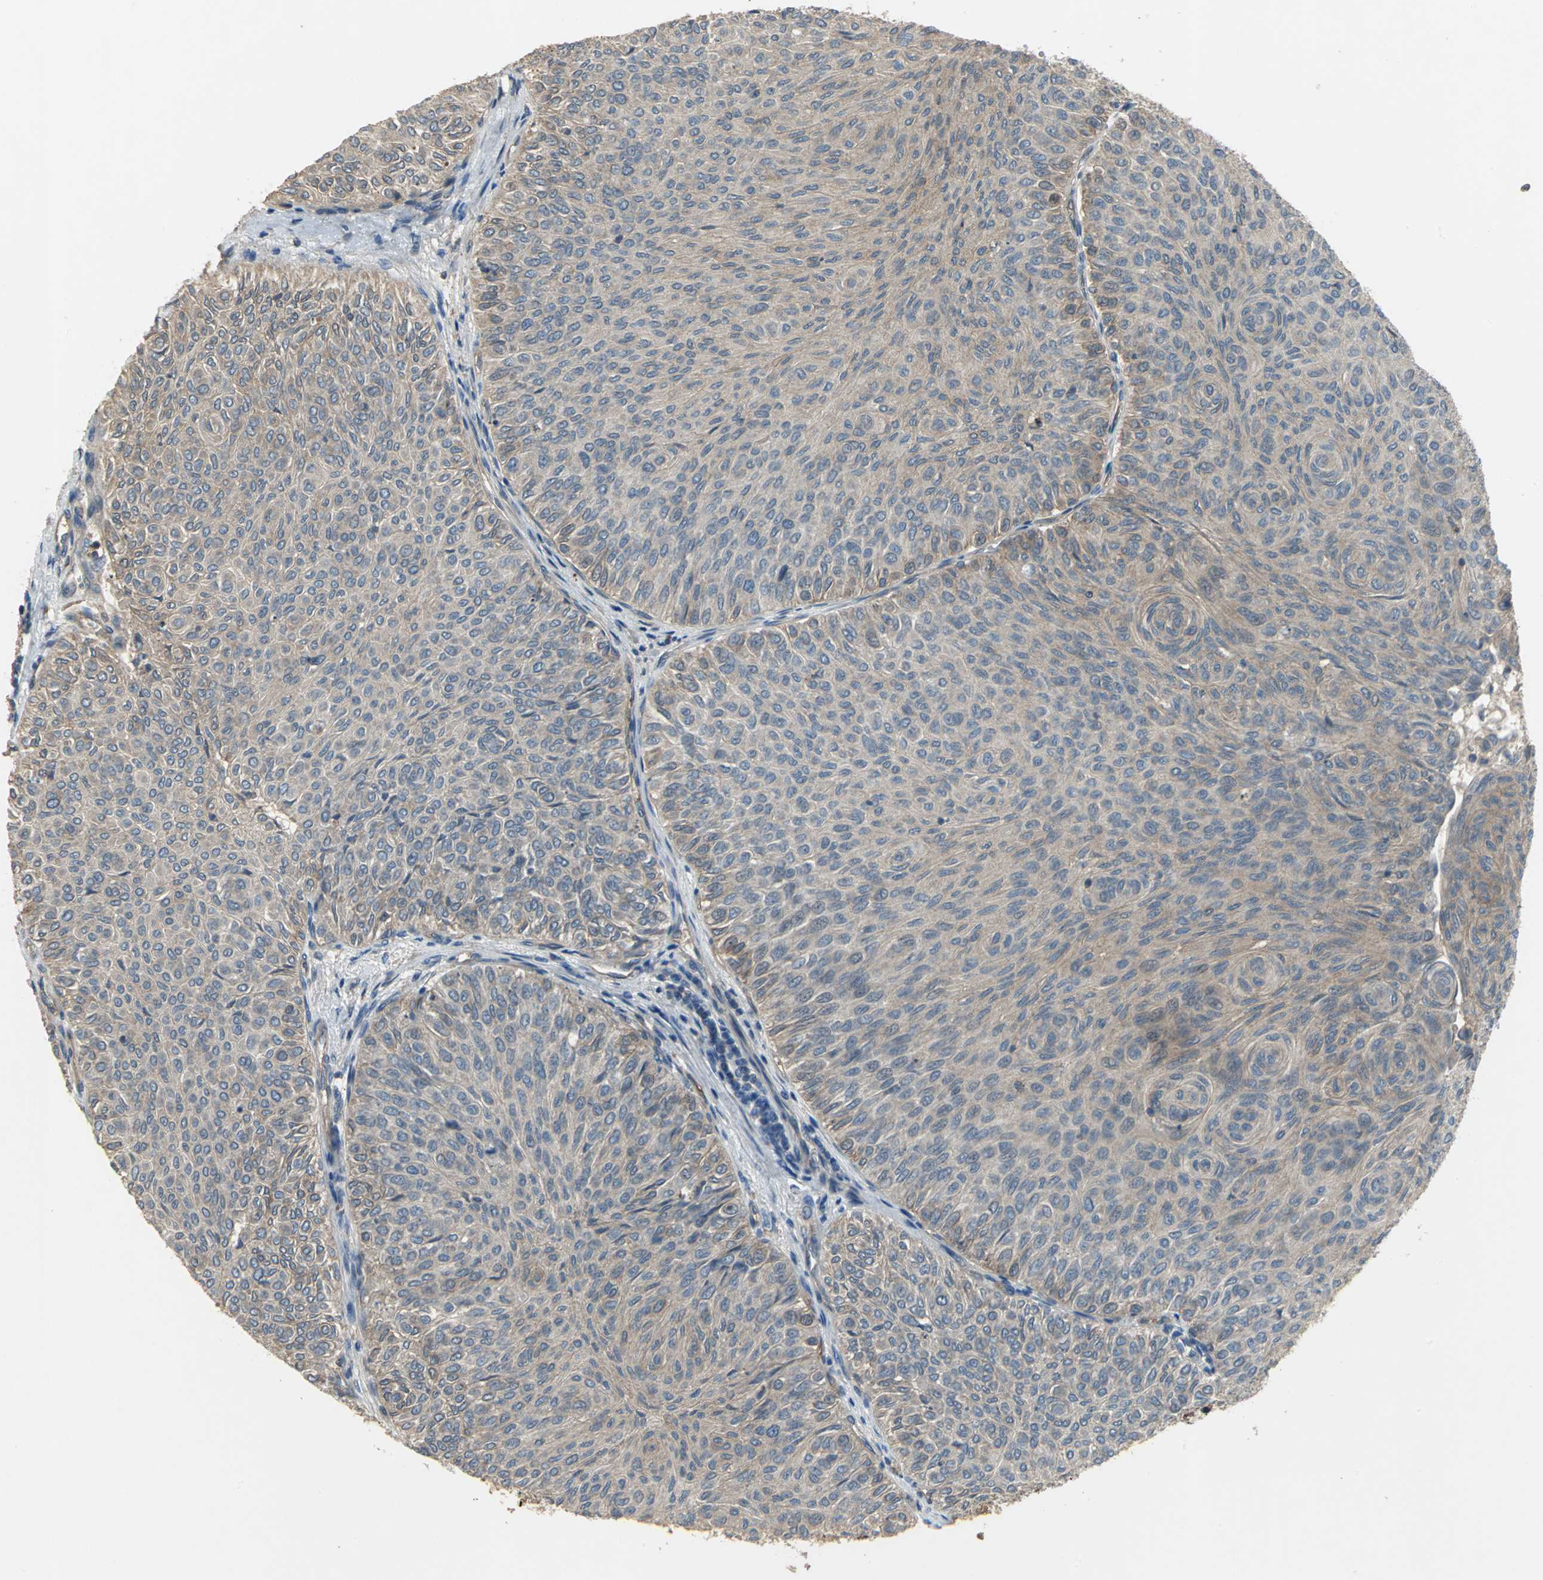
{"staining": {"intensity": "weak", "quantity": ">75%", "location": "cytoplasmic/membranous"}, "tissue": "urothelial cancer", "cell_type": "Tumor cells", "image_type": "cancer", "snomed": [{"axis": "morphology", "description": "Urothelial carcinoma, Low grade"}, {"axis": "topography", "description": "Urinary bladder"}], "caption": "Immunohistochemistry (IHC) (DAB (3,3'-diaminobenzidine)) staining of human urothelial carcinoma (low-grade) demonstrates weak cytoplasmic/membranous protein positivity in about >75% of tumor cells.", "gene": "MET", "patient": {"sex": "male", "age": 78}}